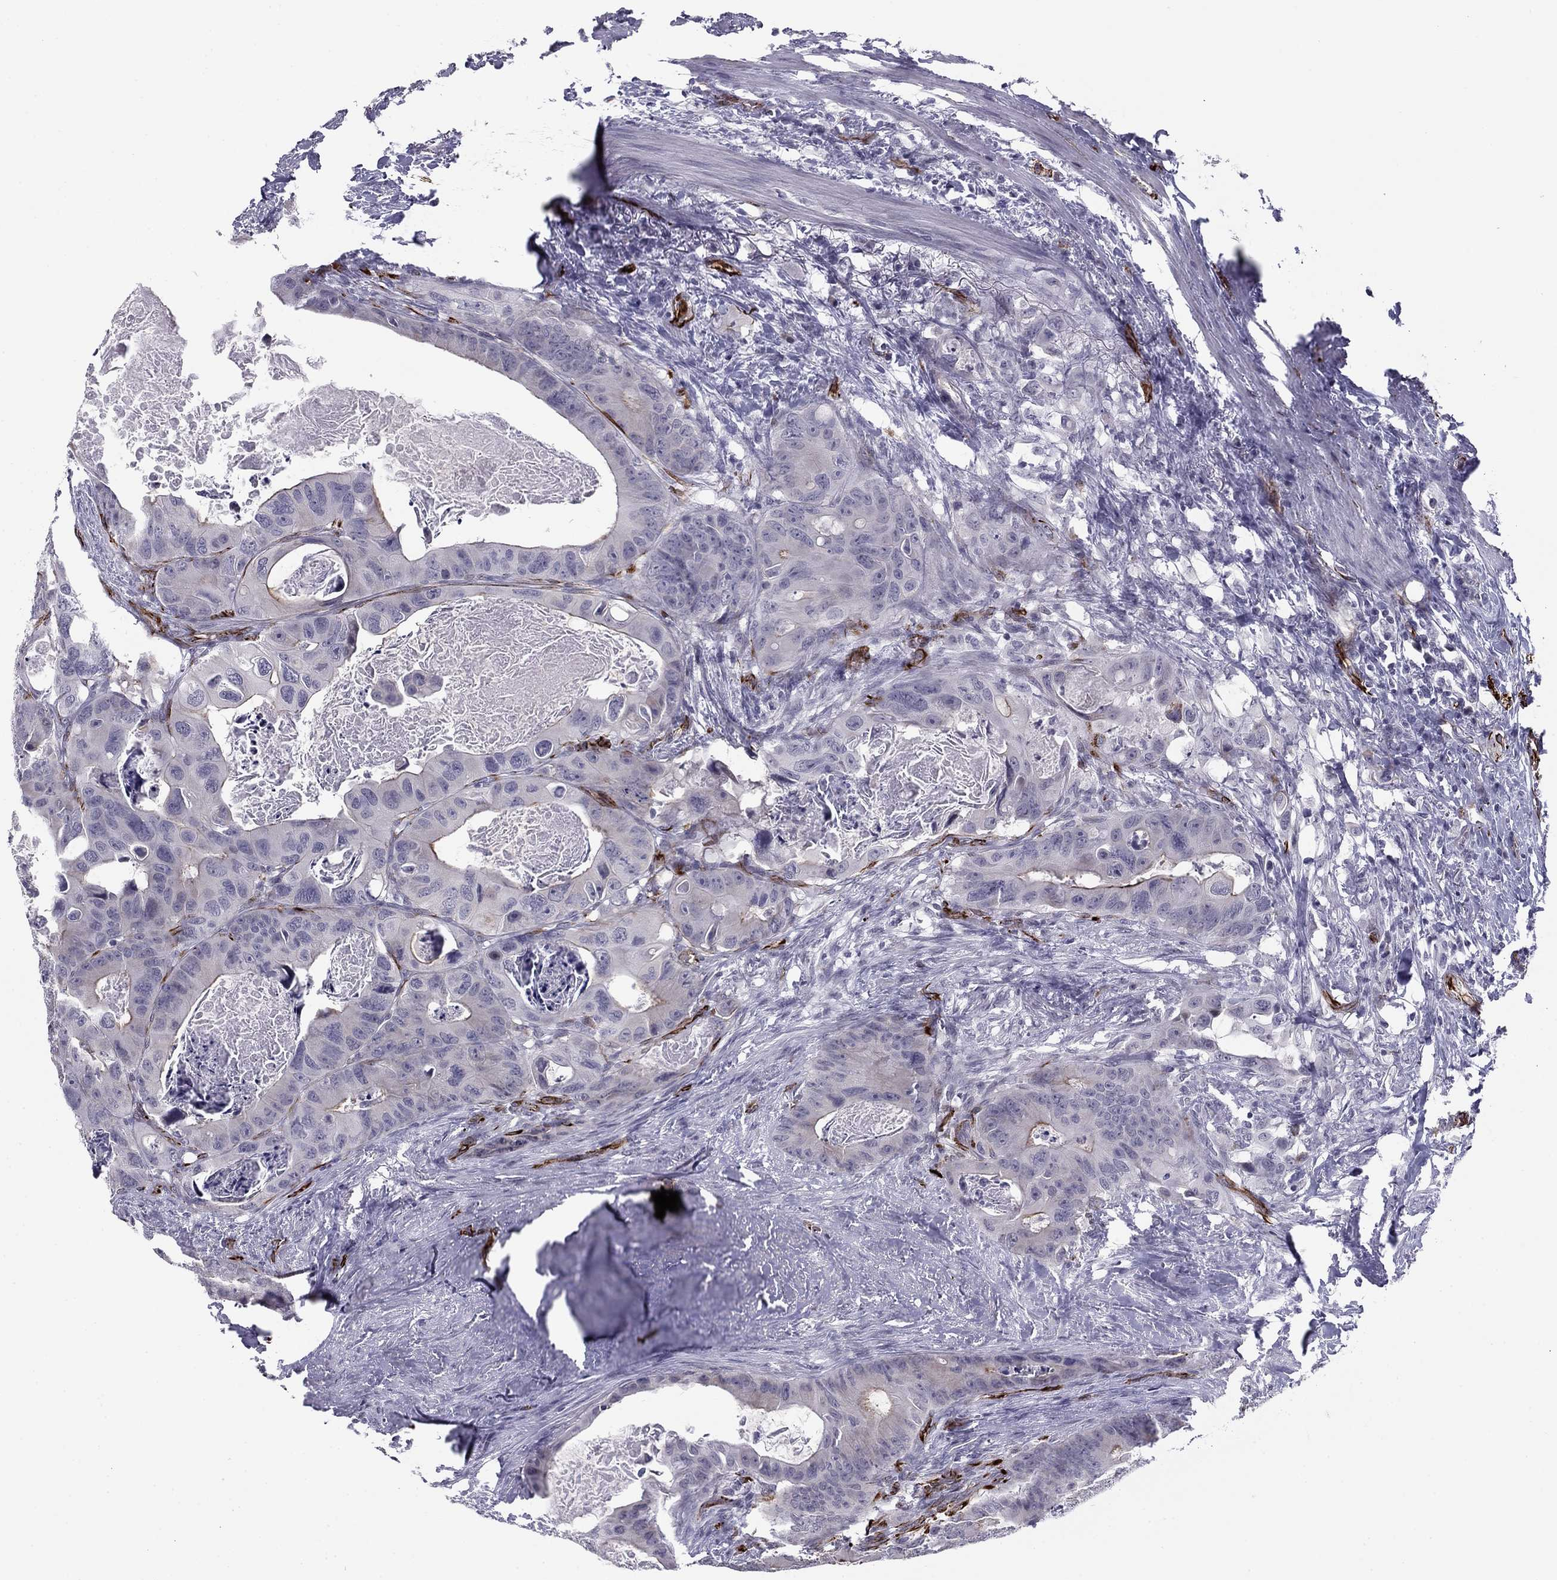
{"staining": {"intensity": "moderate", "quantity": "<25%", "location": "cytoplasmic/membranous"}, "tissue": "colorectal cancer", "cell_type": "Tumor cells", "image_type": "cancer", "snomed": [{"axis": "morphology", "description": "Adenocarcinoma, NOS"}, {"axis": "topography", "description": "Rectum"}], "caption": "Protein expression by immunohistochemistry reveals moderate cytoplasmic/membranous staining in approximately <25% of tumor cells in colorectal cancer. Nuclei are stained in blue.", "gene": "ANKS4B", "patient": {"sex": "male", "age": 64}}